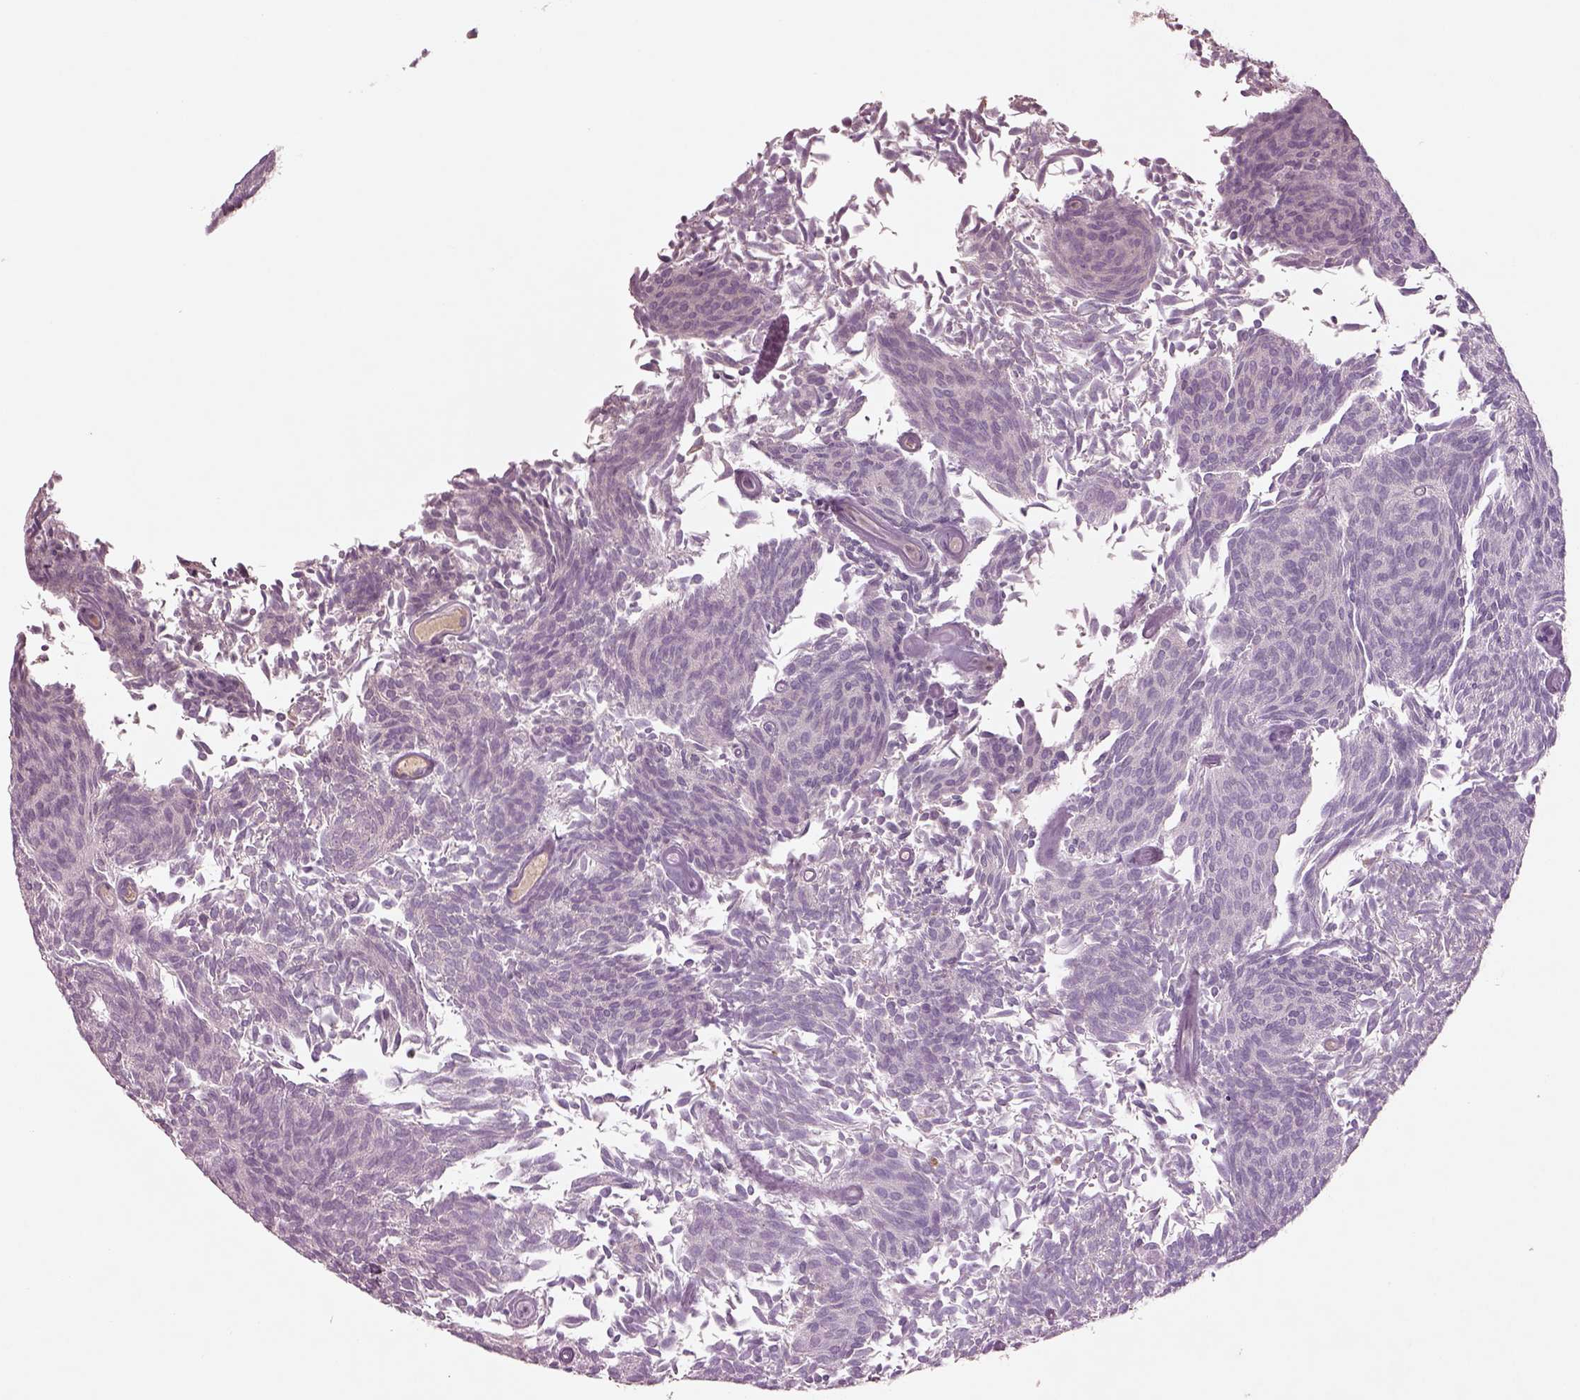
{"staining": {"intensity": "negative", "quantity": "none", "location": "none"}, "tissue": "urothelial cancer", "cell_type": "Tumor cells", "image_type": "cancer", "snomed": [{"axis": "morphology", "description": "Urothelial carcinoma, Low grade"}, {"axis": "topography", "description": "Urinary bladder"}], "caption": "This image is of urothelial cancer stained with immunohistochemistry (IHC) to label a protein in brown with the nuclei are counter-stained blue. There is no positivity in tumor cells.", "gene": "DUOXA2", "patient": {"sex": "male", "age": 77}}